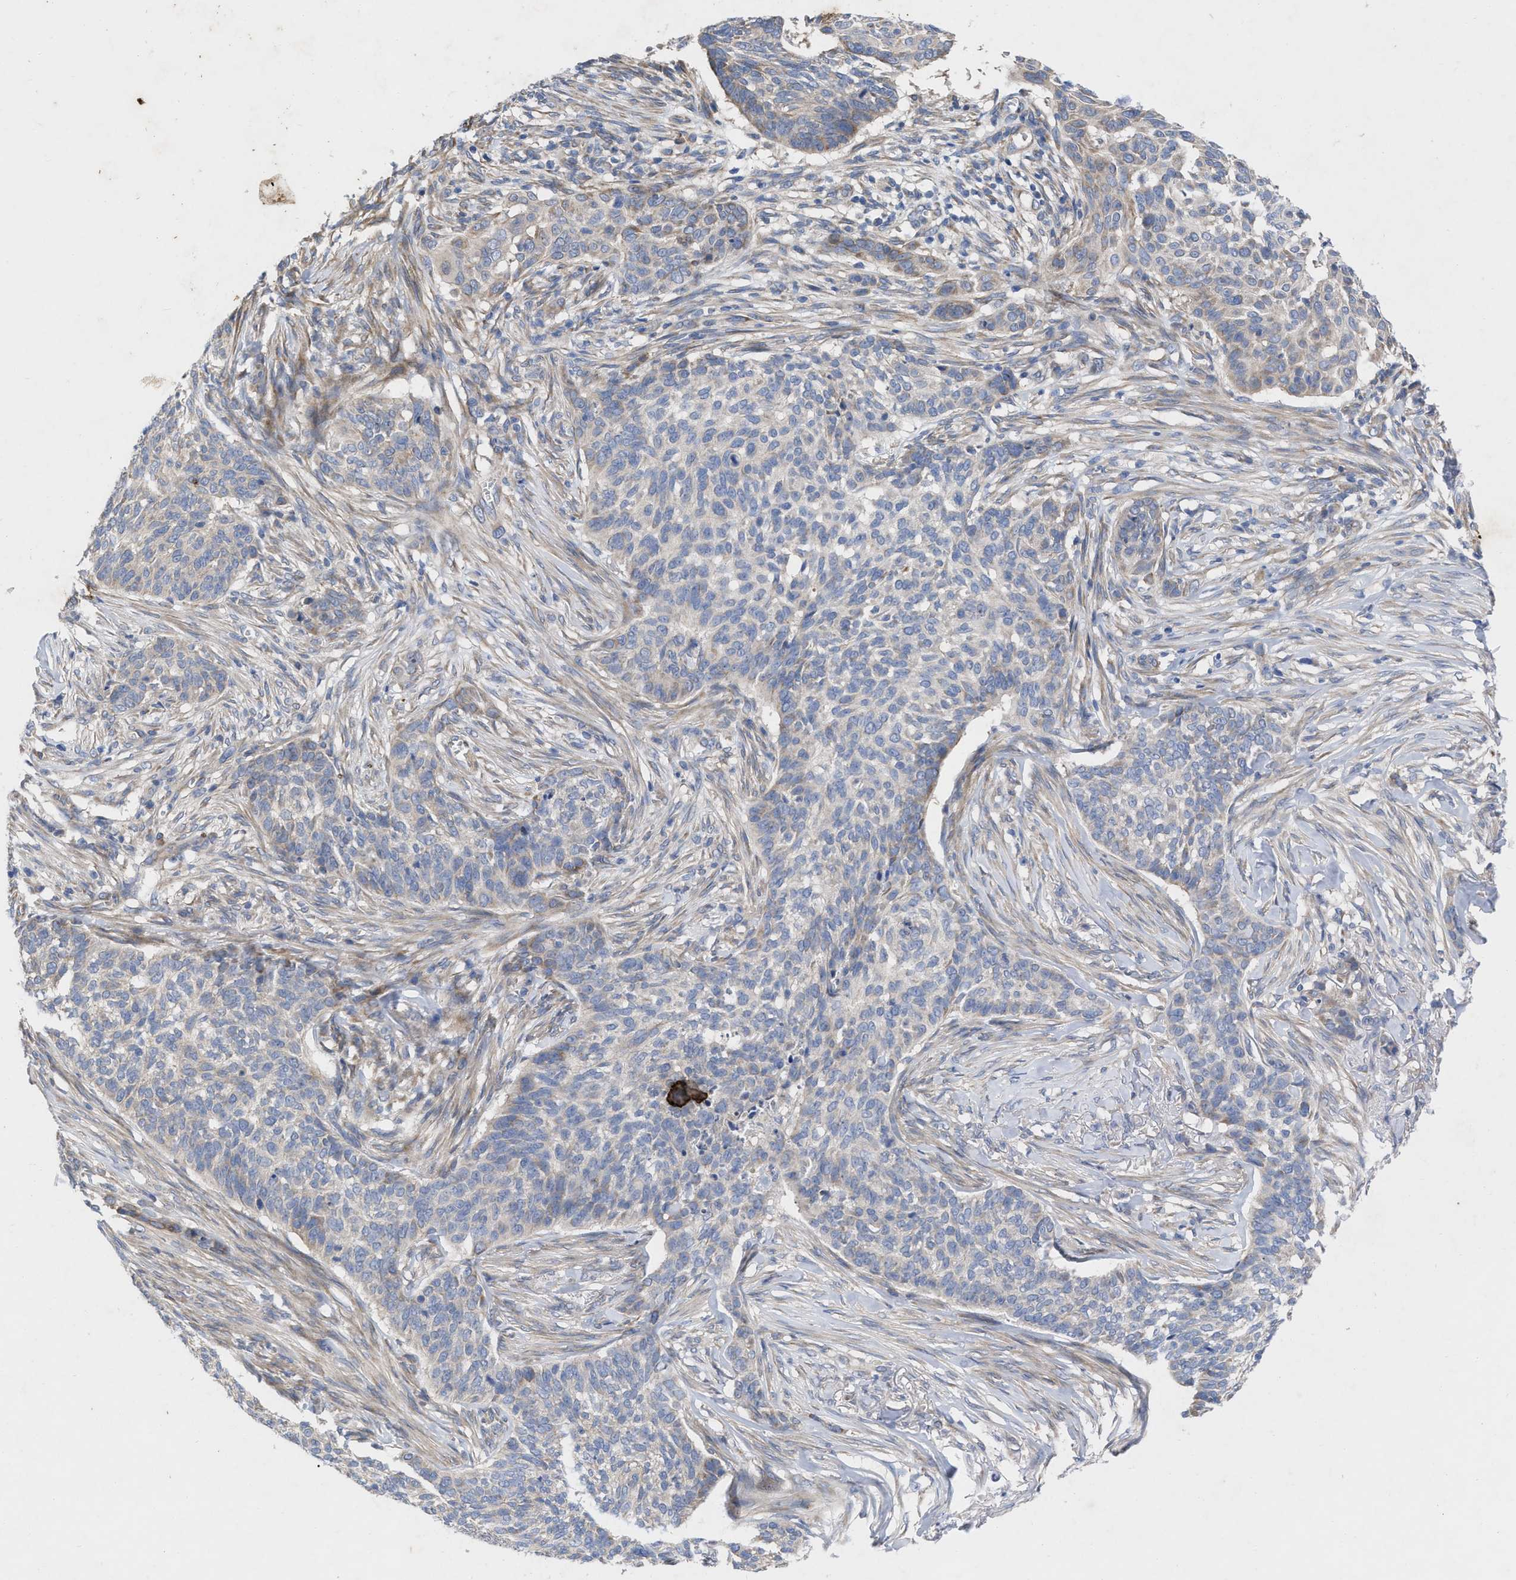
{"staining": {"intensity": "moderate", "quantity": "<25%", "location": "cytoplasmic/membranous"}, "tissue": "skin cancer", "cell_type": "Tumor cells", "image_type": "cancer", "snomed": [{"axis": "morphology", "description": "Basal cell carcinoma"}, {"axis": "topography", "description": "Skin"}], "caption": "Immunohistochemistry image of neoplastic tissue: human skin cancer stained using IHC demonstrates low levels of moderate protein expression localized specifically in the cytoplasmic/membranous of tumor cells, appearing as a cytoplasmic/membranous brown color.", "gene": "VIP", "patient": {"sex": "male", "age": 85}}